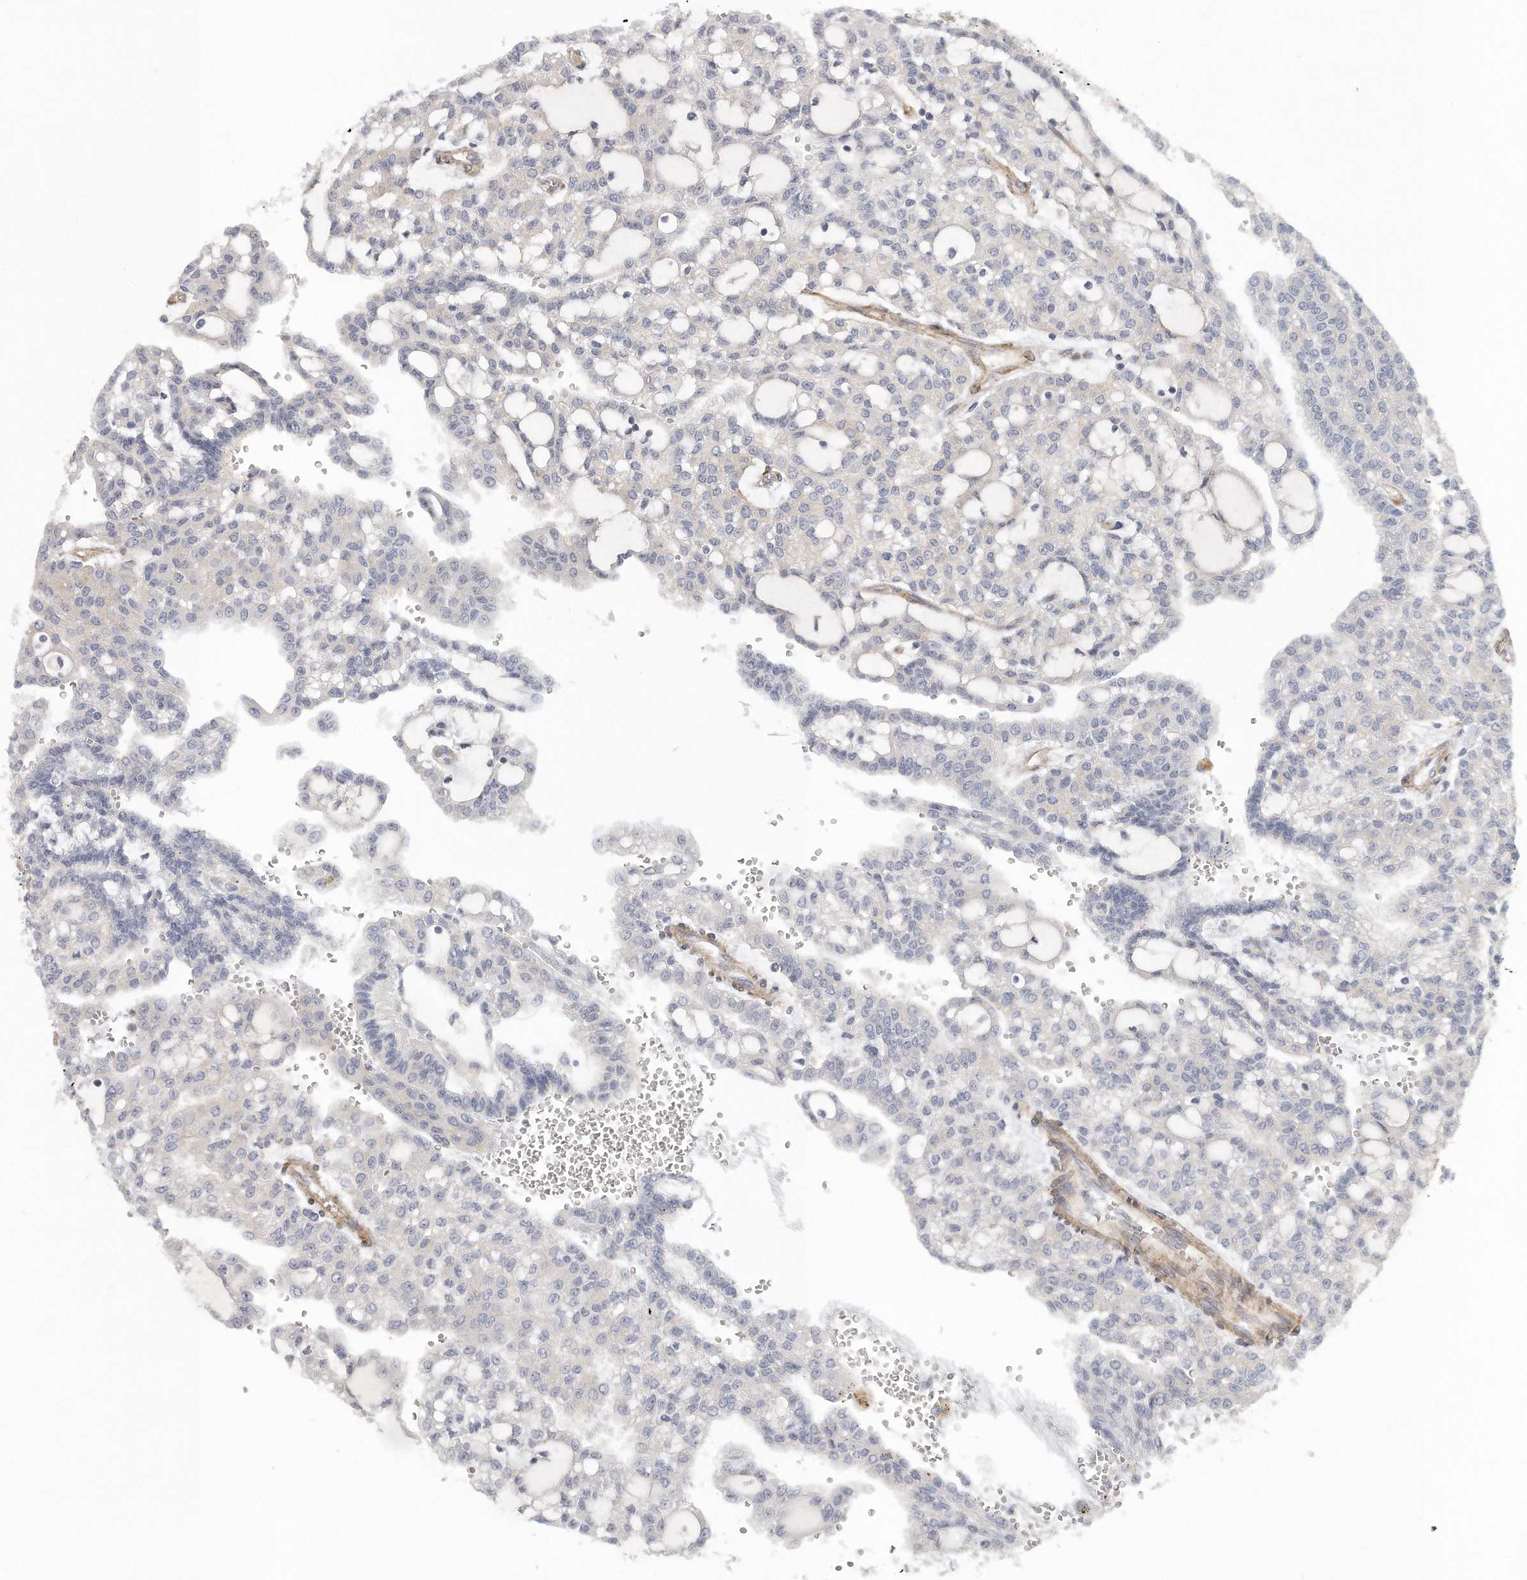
{"staining": {"intensity": "negative", "quantity": "none", "location": "none"}, "tissue": "renal cancer", "cell_type": "Tumor cells", "image_type": "cancer", "snomed": [{"axis": "morphology", "description": "Adenocarcinoma, NOS"}, {"axis": "topography", "description": "Kidney"}], "caption": "This micrograph is of renal cancer stained with immunohistochemistry (IHC) to label a protein in brown with the nuclei are counter-stained blue. There is no positivity in tumor cells. (DAB (3,3'-diaminobenzidine) IHC, high magnification).", "gene": "MTERF4", "patient": {"sex": "male", "age": 63}}